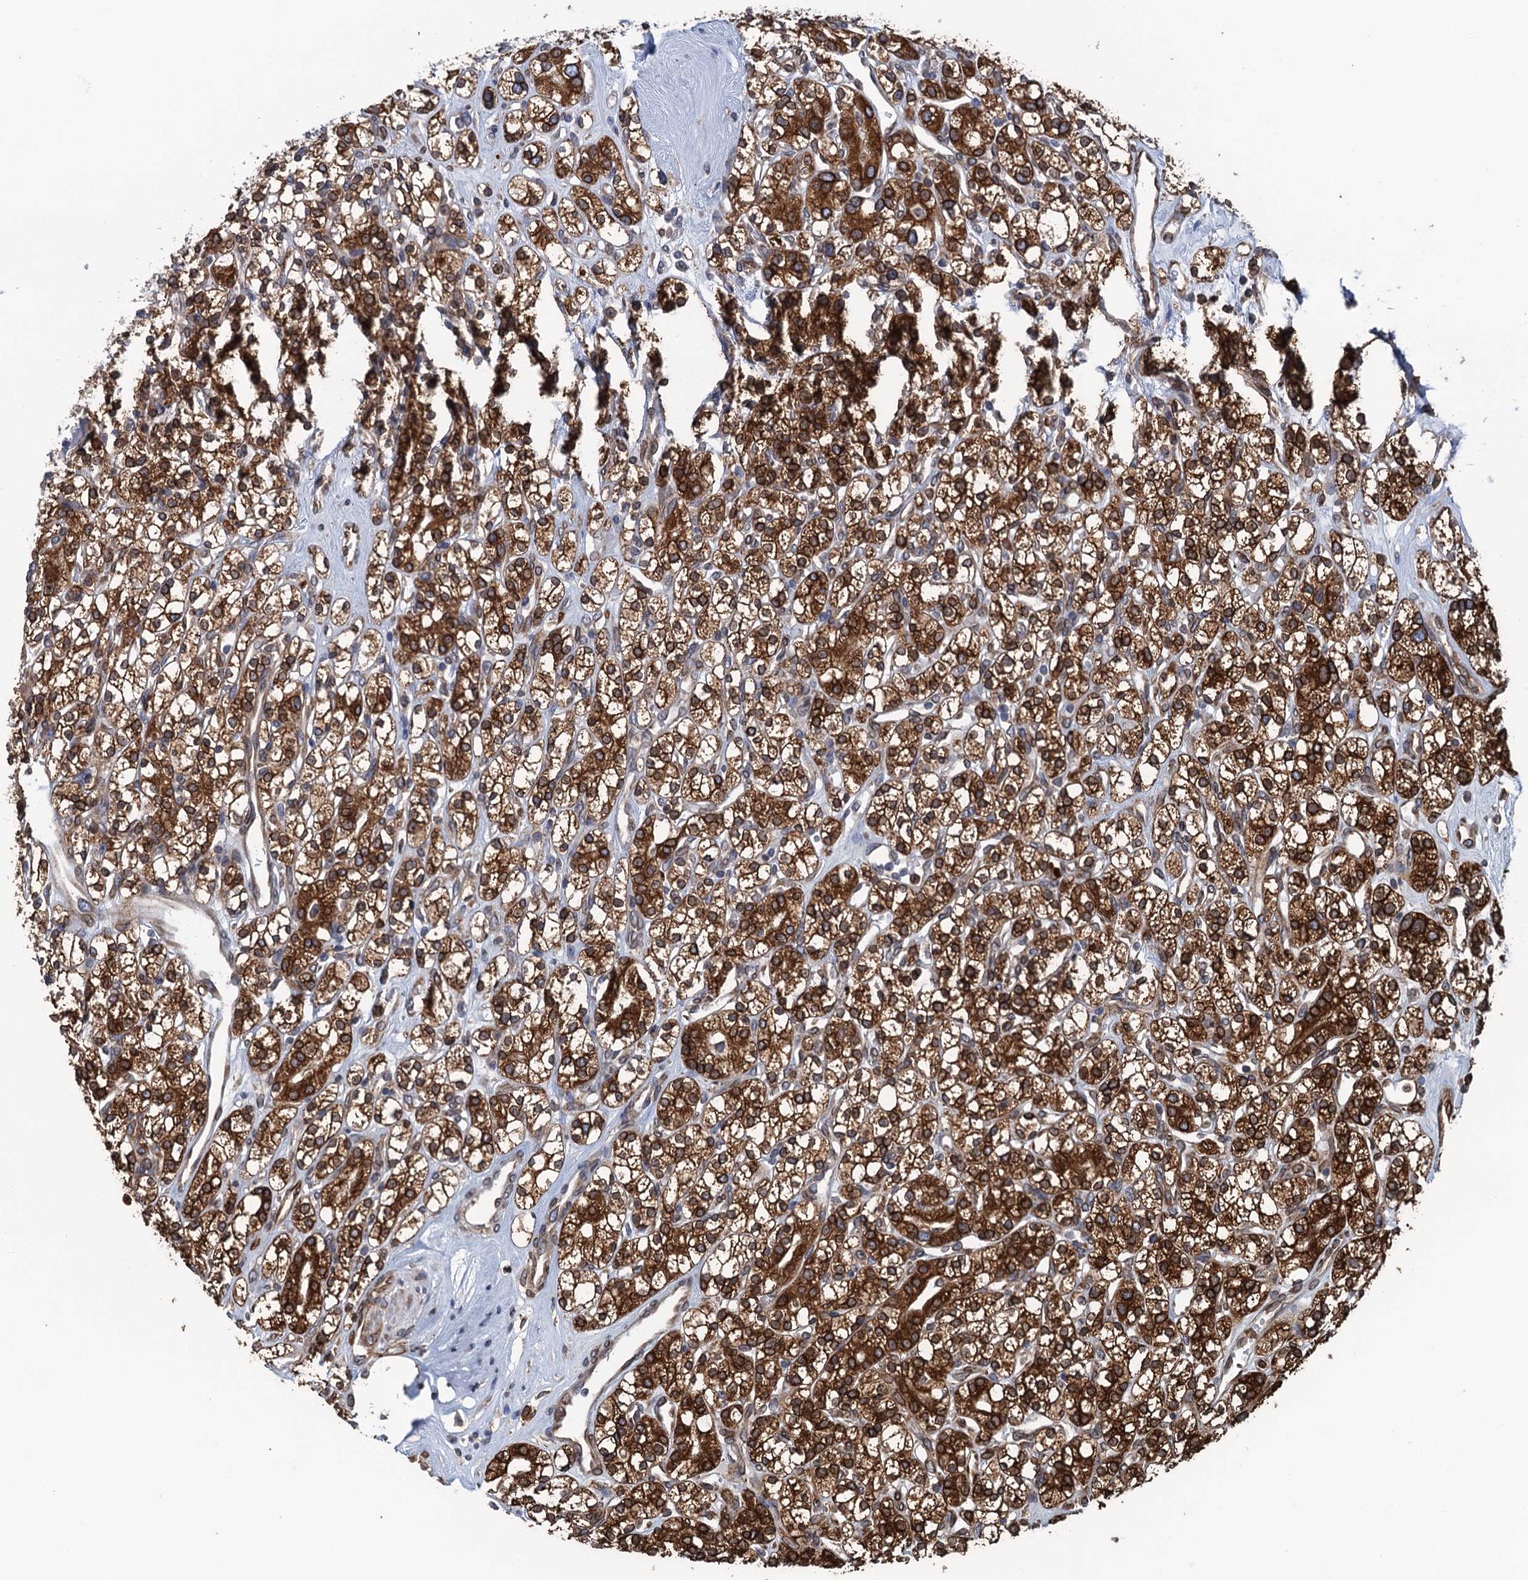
{"staining": {"intensity": "strong", "quantity": ">75%", "location": "cytoplasmic/membranous"}, "tissue": "renal cancer", "cell_type": "Tumor cells", "image_type": "cancer", "snomed": [{"axis": "morphology", "description": "Adenocarcinoma, NOS"}, {"axis": "topography", "description": "Kidney"}], "caption": "There is high levels of strong cytoplasmic/membranous expression in tumor cells of renal cancer, as demonstrated by immunohistochemical staining (brown color).", "gene": "TMEM205", "patient": {"sex": "male", "age": 77}}